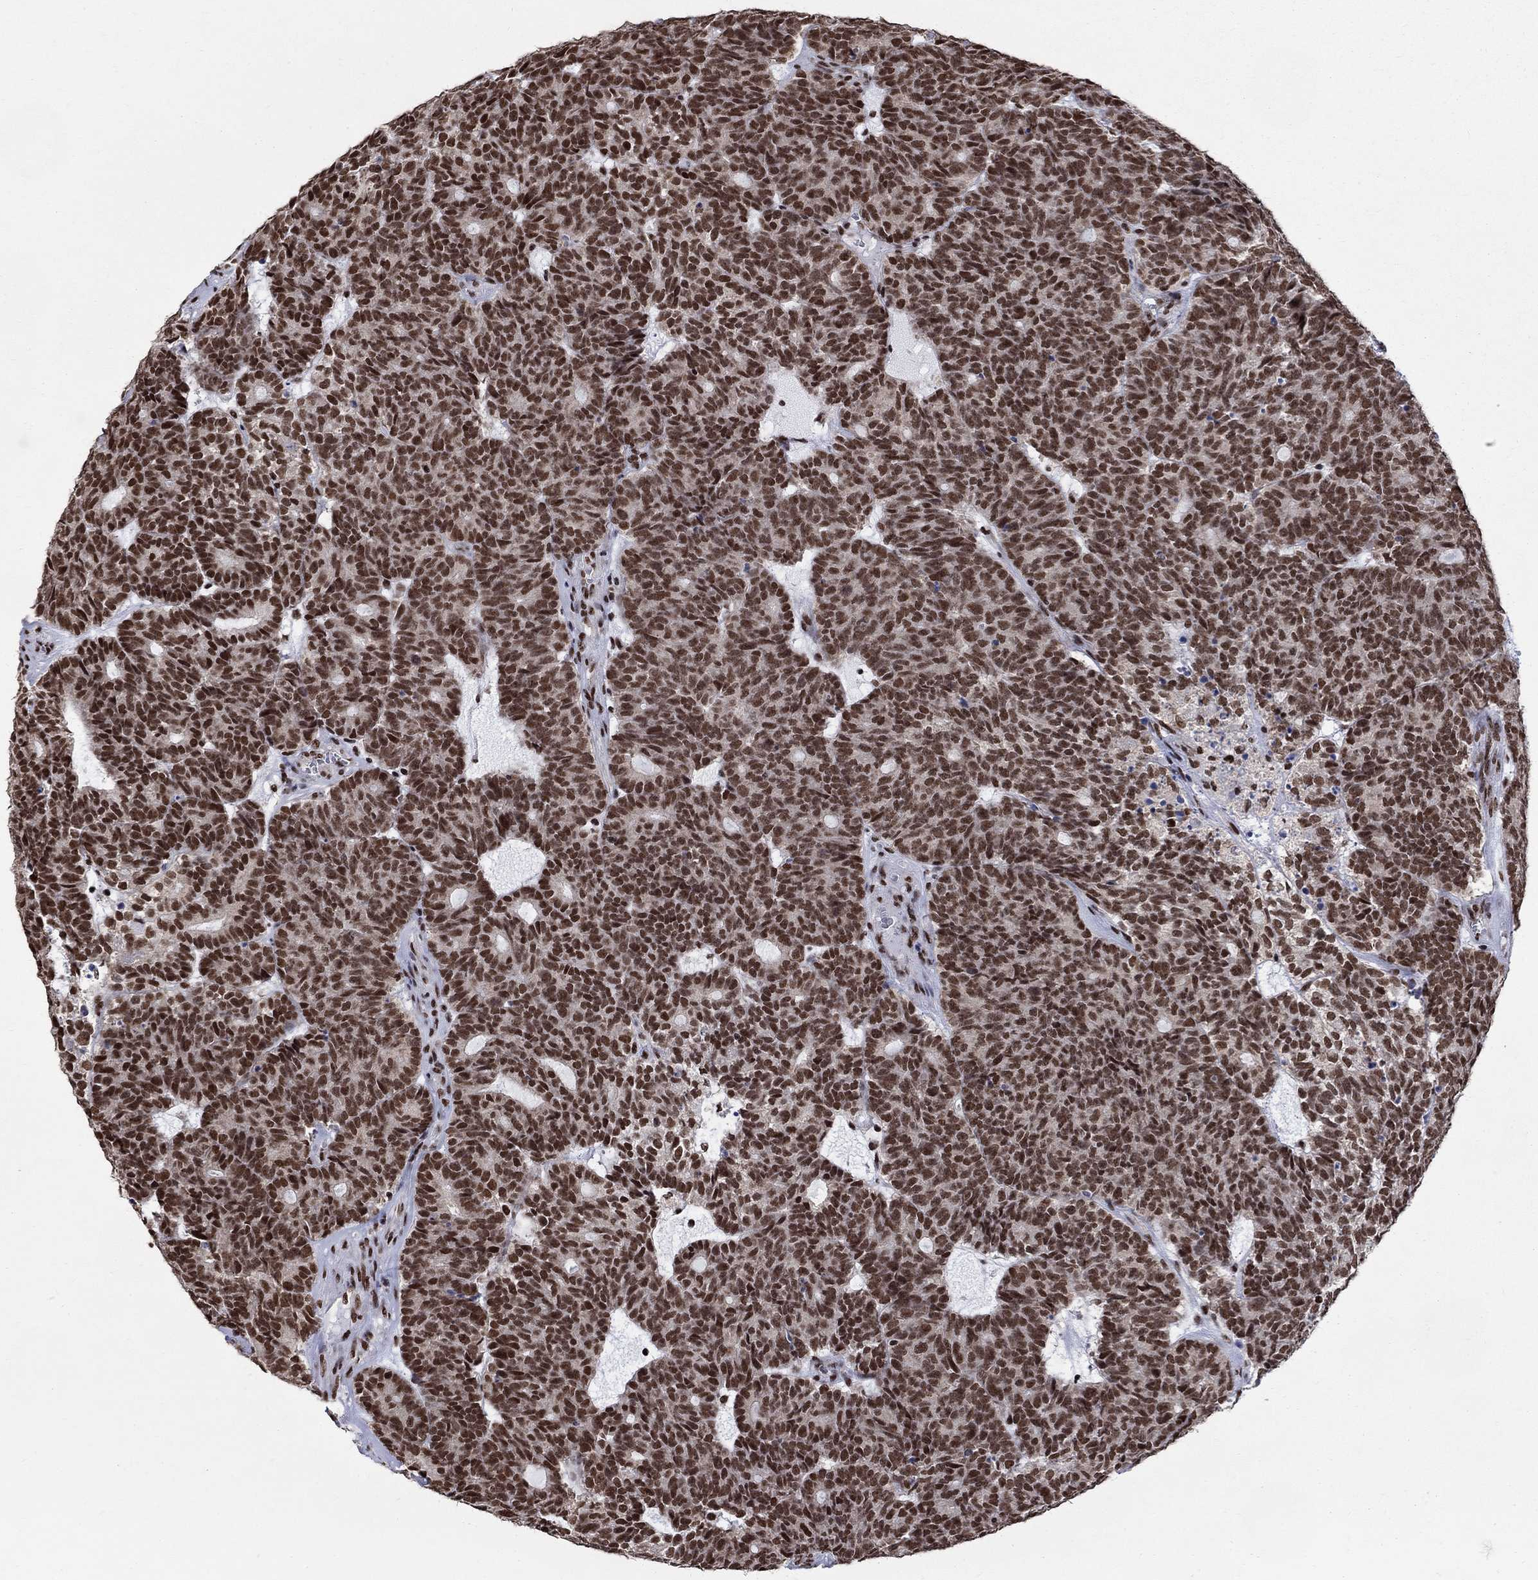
{"staining": {"intensity": "strong", "quantity": ">75%", "location": "nuclear"}, "tissue": "head and neck cancer", "cell_type": "Tumor cells", "image_type": "cancer", "snomed": [{"axis": "morphology", "description": "Adenocarcinoma, NOS"}, {"axis": "topography", "description": "Head-Neck"}], "caption": "Immunohistochemistry (IHC) (DAB) staining of human adenocarcinoma (head and neck) shows strong nuclear protein expression in about >75% of tumor cells. (Brightfield microscopy of DAB IHC at high magnification).", "gene": "FBXO16", "patient": {"sex": "female", "age": 81}}